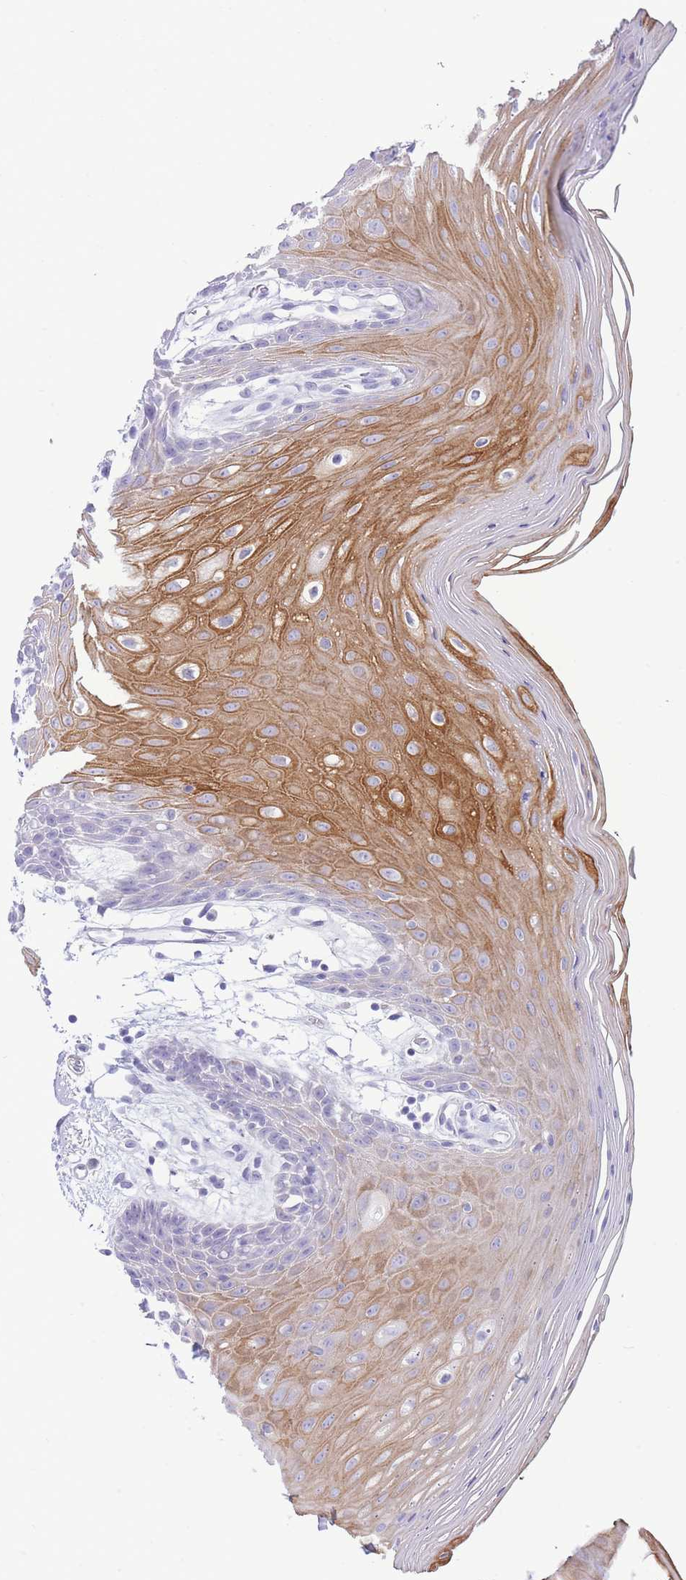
{"staining": {"intensity": "strong", "quantity": "25%-75%", "location": "cytoplasmic/membranous"}, "tissue": "oral mucosa", "cell_type": "Squamous epithelial cells", "image_type": "normal", "snomed": [{"axis": "morphology", "description": "Normal tissue, NOS"}, {"axis": "topography", "description": "Oral tissue"}, {"axis": "topography", "description": "Tounge, NOS"}], "caption": "Human oral mucosa stained with a brown dye shows strong cytoplasmic/membranous positive staining in about 25%-75% of squamous epithelial cells.", "gene": "VWA8", "patient": {"sex": "female", "age": 59}}